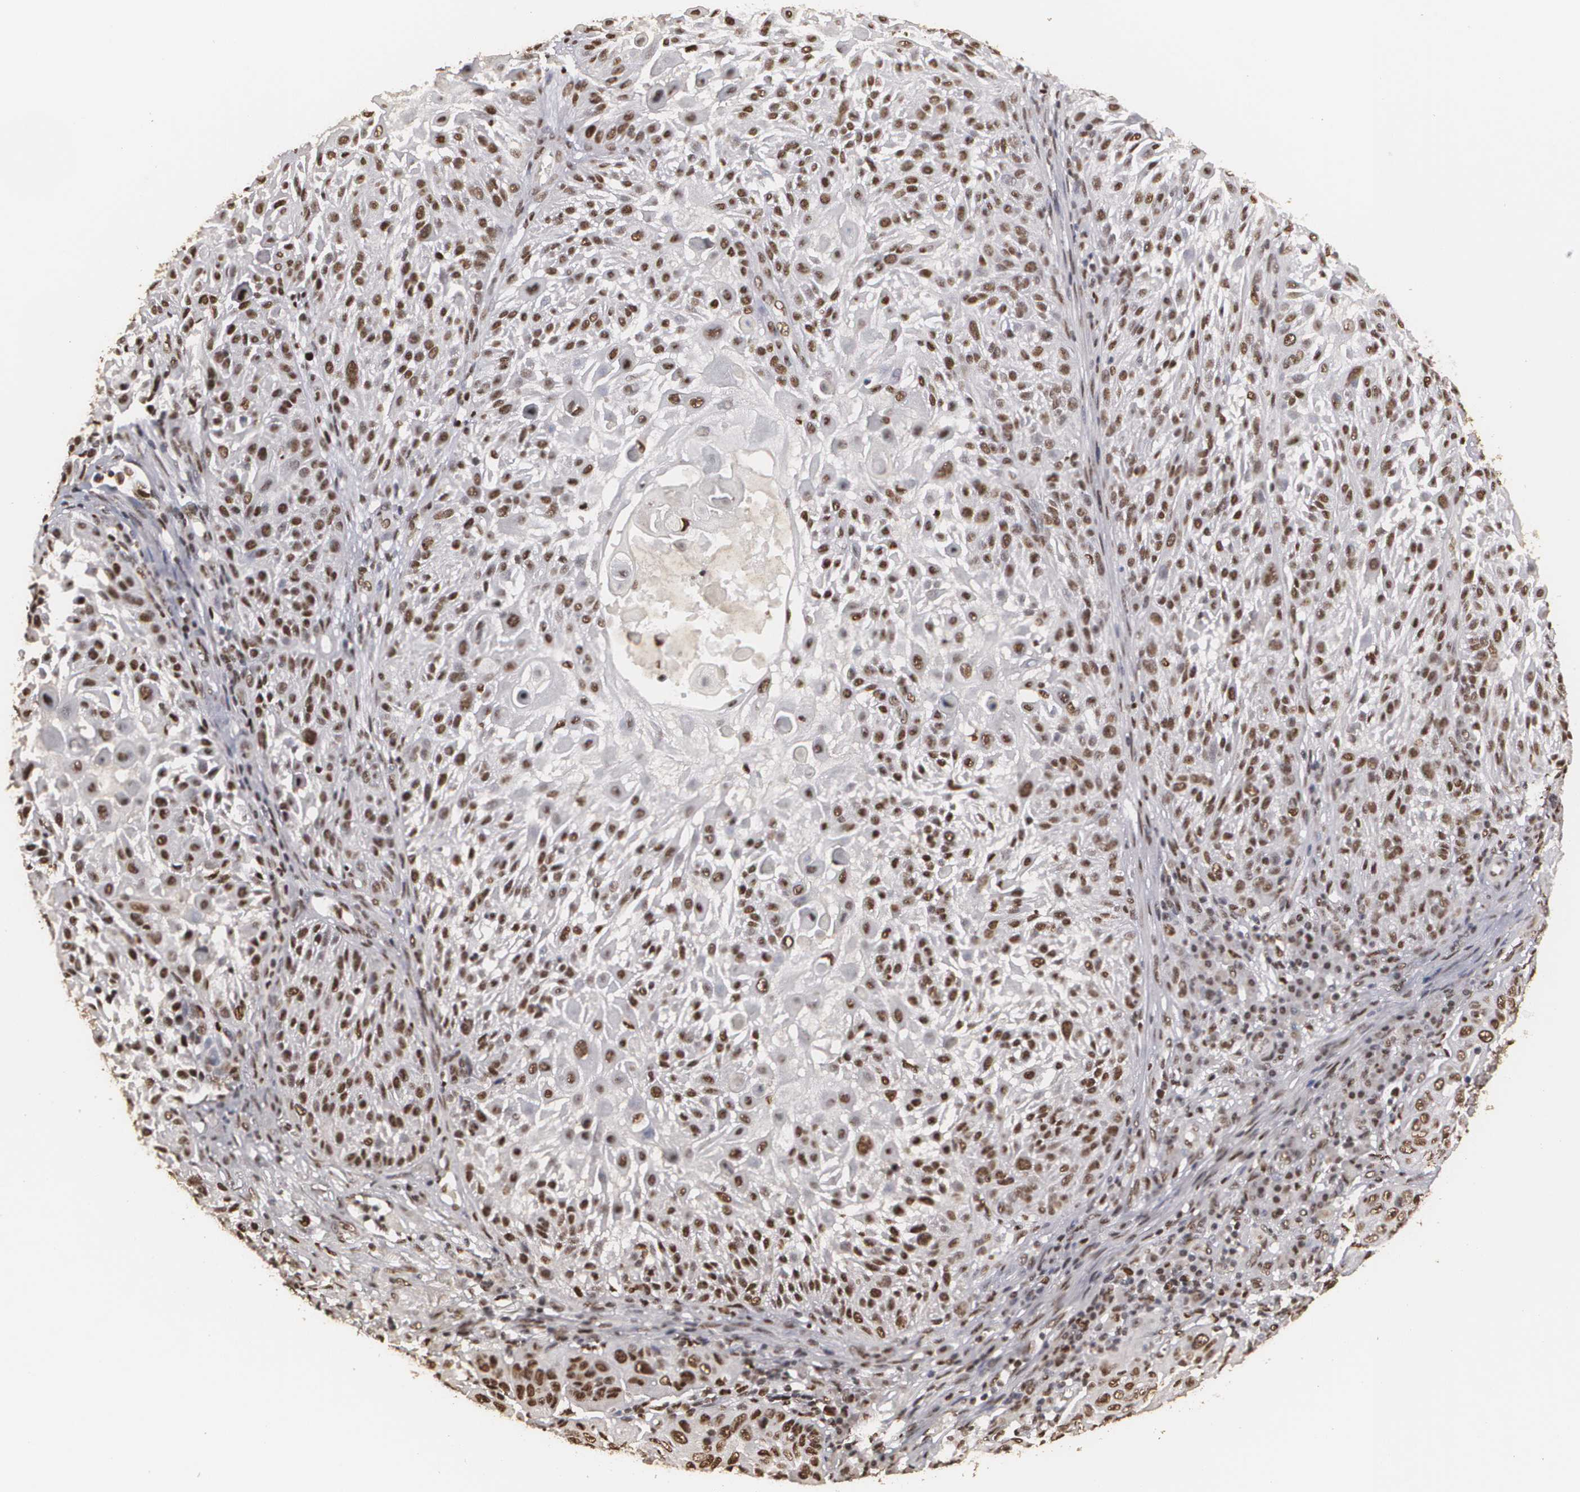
{"staining": {"intensity": "moderate", "quantity": ">75%", "location": "nuclear"}, "tissue": "skin cancer", "cell_type": "Tumor cells", "image_type": "cancer", "snomed": [{"axis": "morphology", "description": "Squamous cell carcinoma, NOS"}, {"axis": "topography", "description": "Skin"}], "caption": "Immunohistochemical staining of skin squamous cell carcinoma demonstrates medium levels of moderate nuclear protein positivity in approximately >75% of tumor cells.", "gene": "RCOR1", "patient": {"sex": "female", "age": 89}}